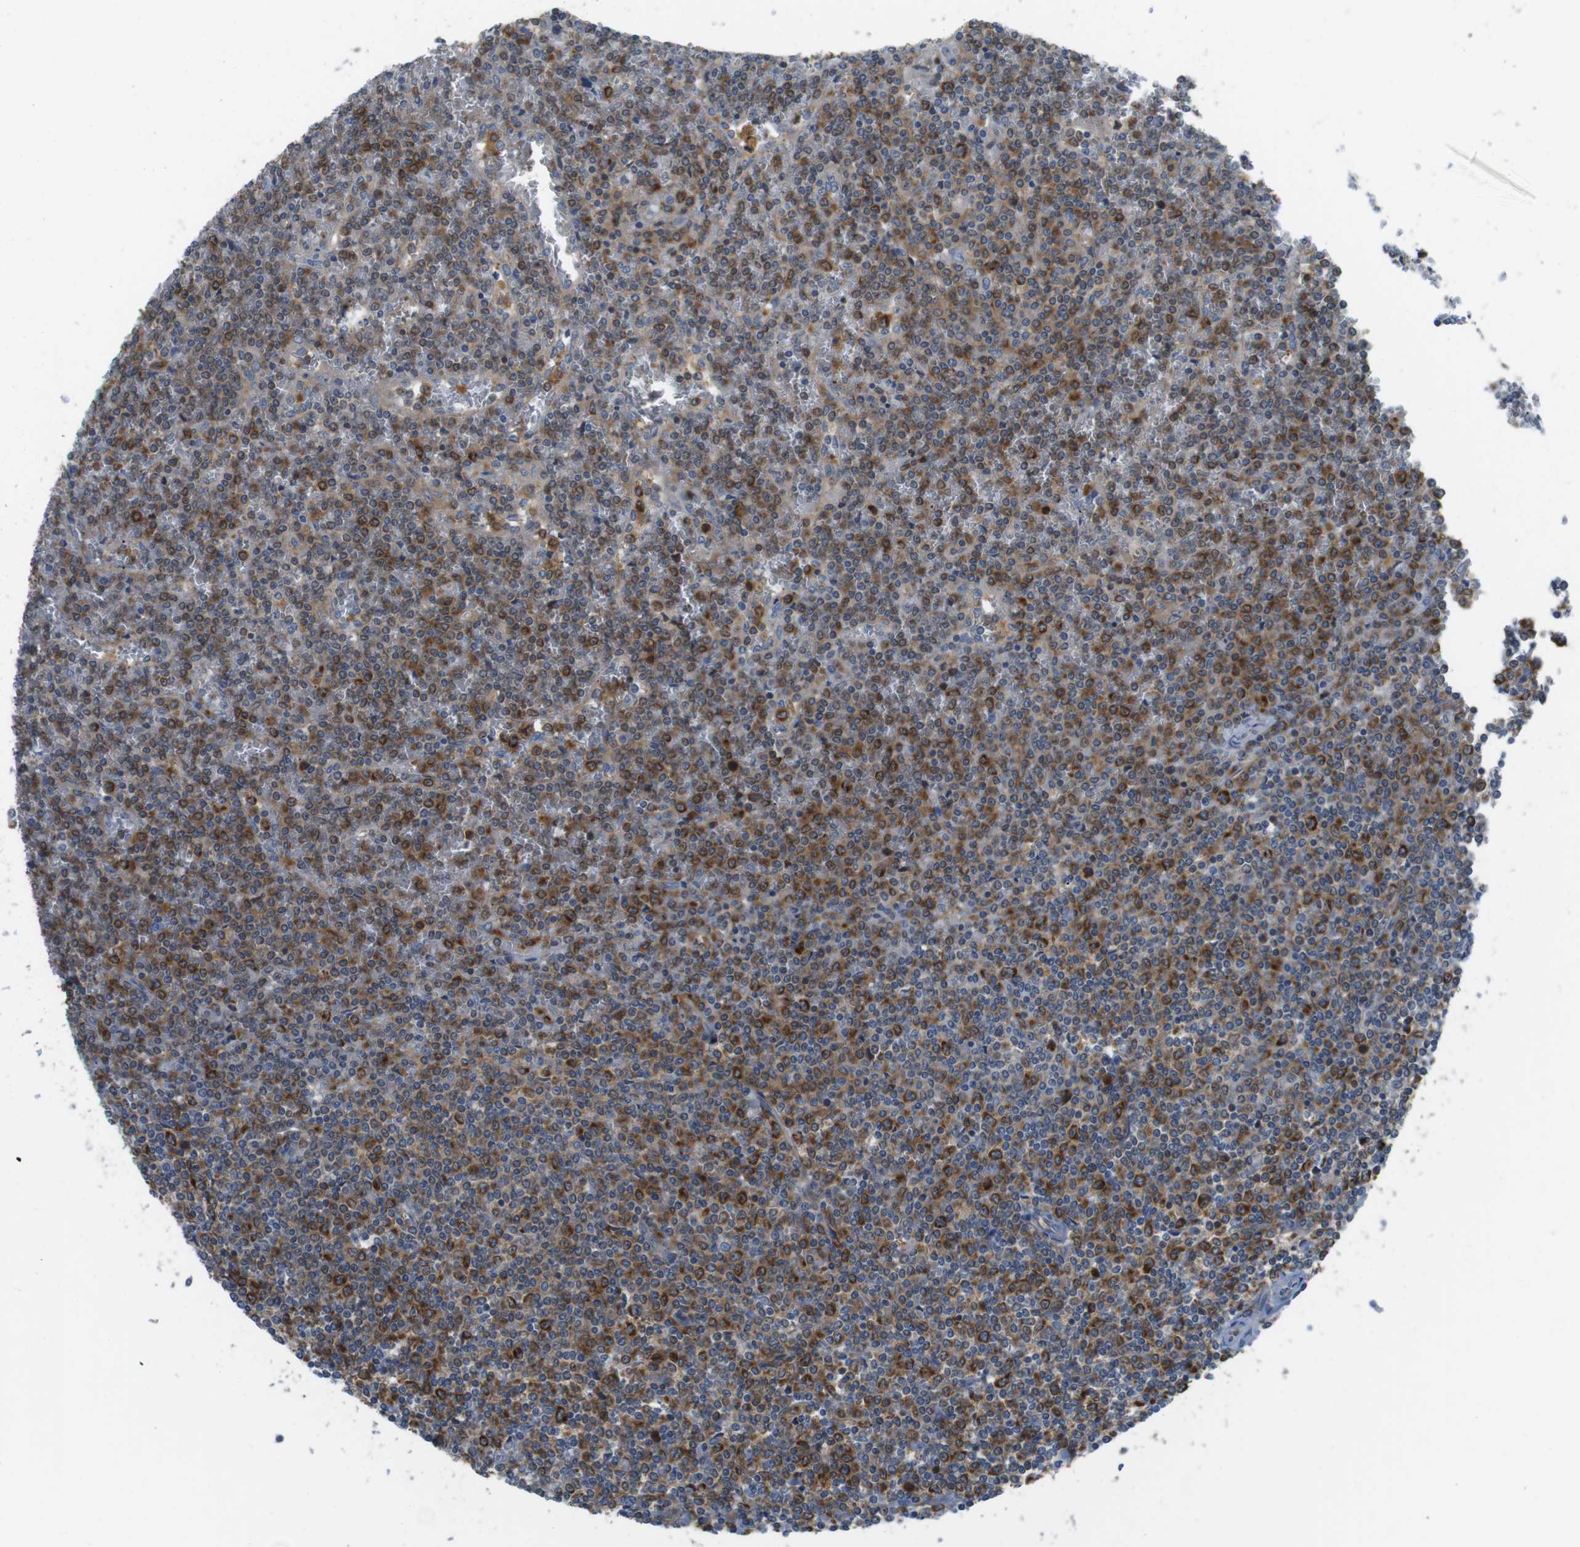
{"staining": {"intensity": "strong", "quantity": "25%-75%", "location": "cytoplasmic/membranous"}, "tissue": "lymphoma", "cell_type": "Tumor cells", "image_type": "cancer", "snomed": [{"axis": "morphology", "description": "Malignant lymphoma, non-Hodgkin's type, Low grade"}, {"axis": "topography", "description": "Spleen"}], "caption": "There is high levels of strong cytoplasmic/membranous expression in tumor cells of malignant lymphoma, non-Hodgkin's type (low-grade), as demonstrated by immunohistochemical staining (brown color).", "gene": "MTHFD1", "patient": {"sex": "female", "age": 19}}